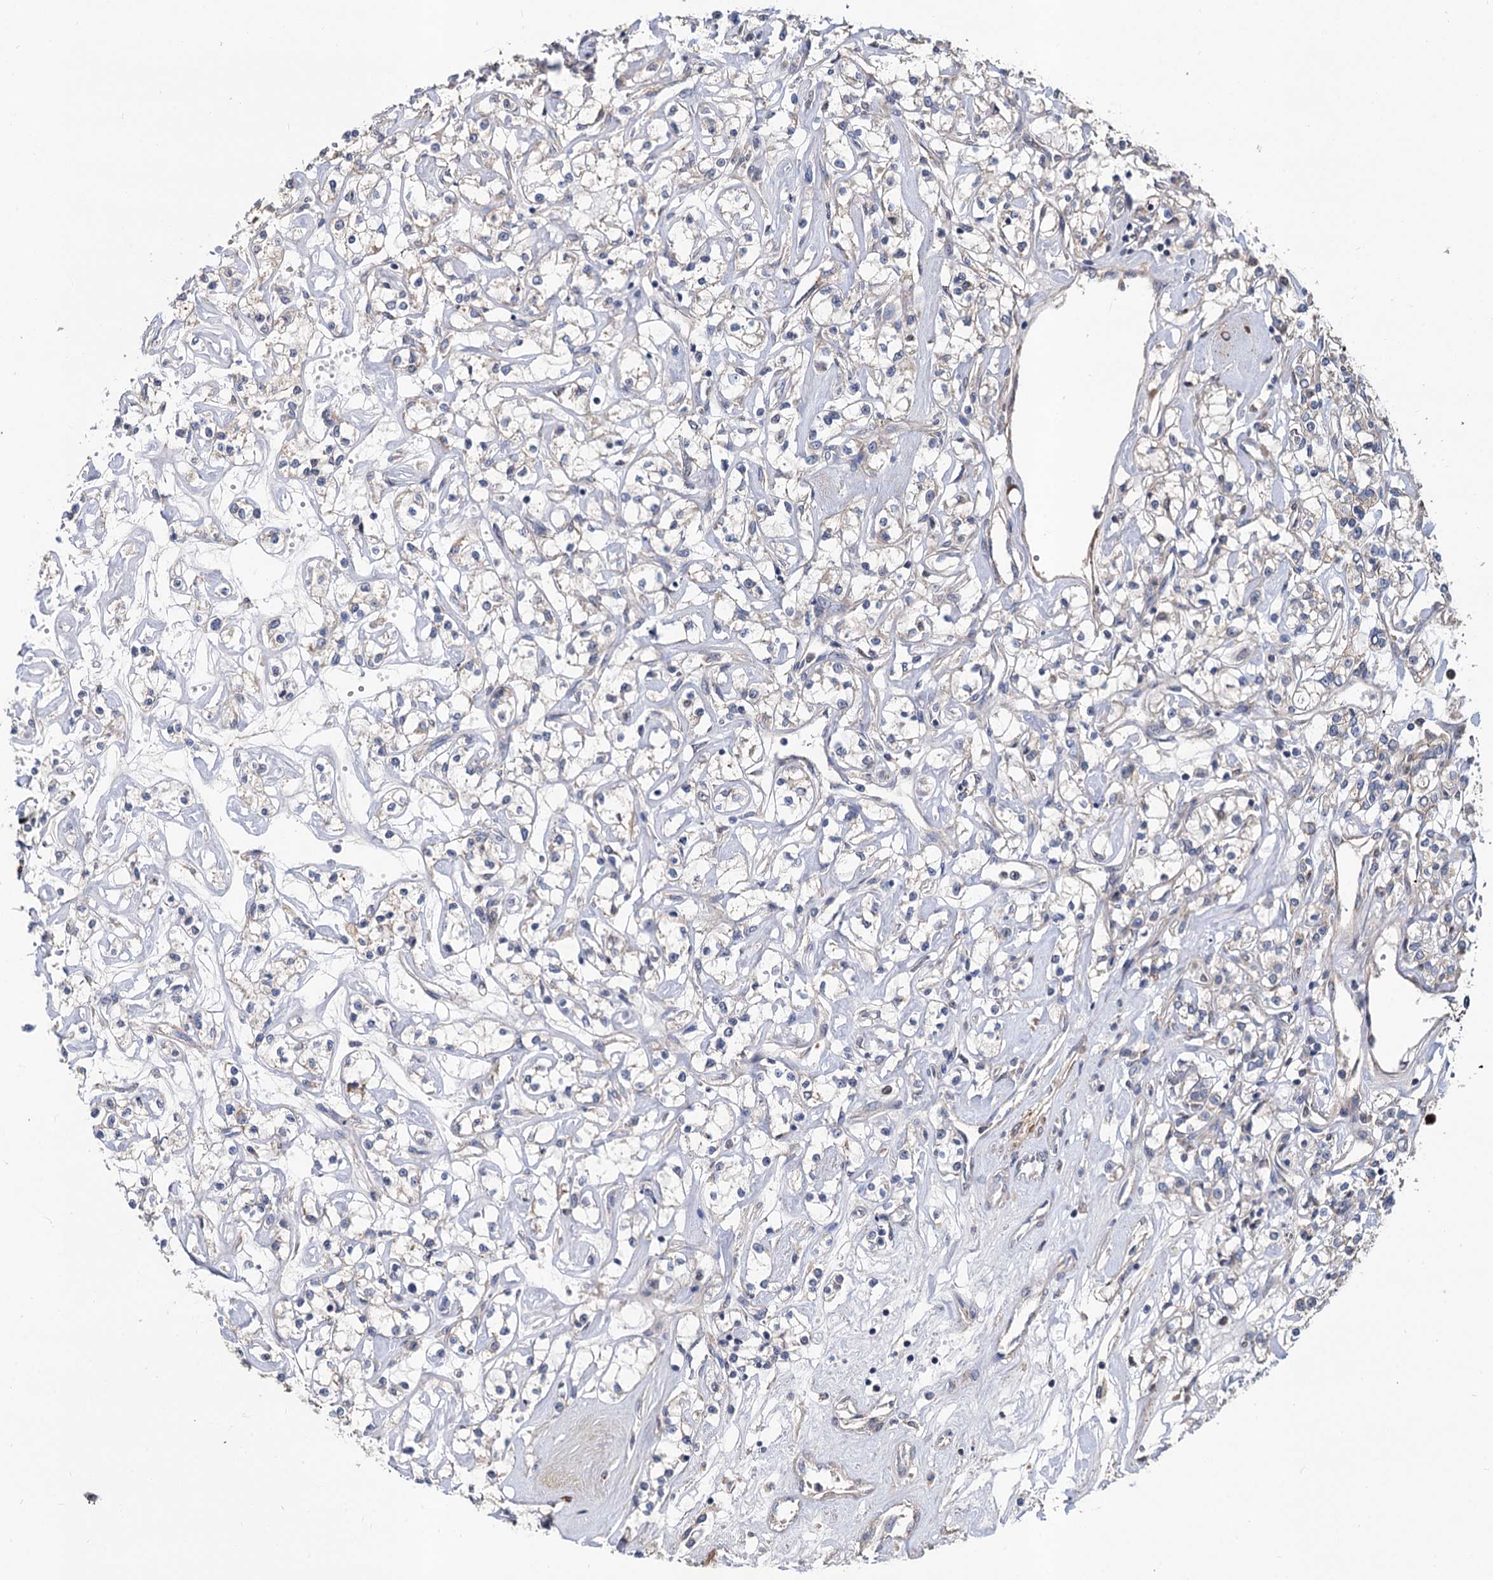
{"staining": {"intensity": "negative", "quantity": "none", "location": "none"}, "tissue": "renal cancer", "cell_type": "Tumor cells", "image_type": "cancer", "snomed": [{"axis": "morphology", "description": "Adenocarcinoma, NOS"}, {"axis": "topography", "description": "Kidney"}], "caption": "Renal cancer was stained to show a protein in brown. There is no significant staining in tumor cells.", "gene": "ALKBH7", "patient": {"sex": "female", "age": 59}}